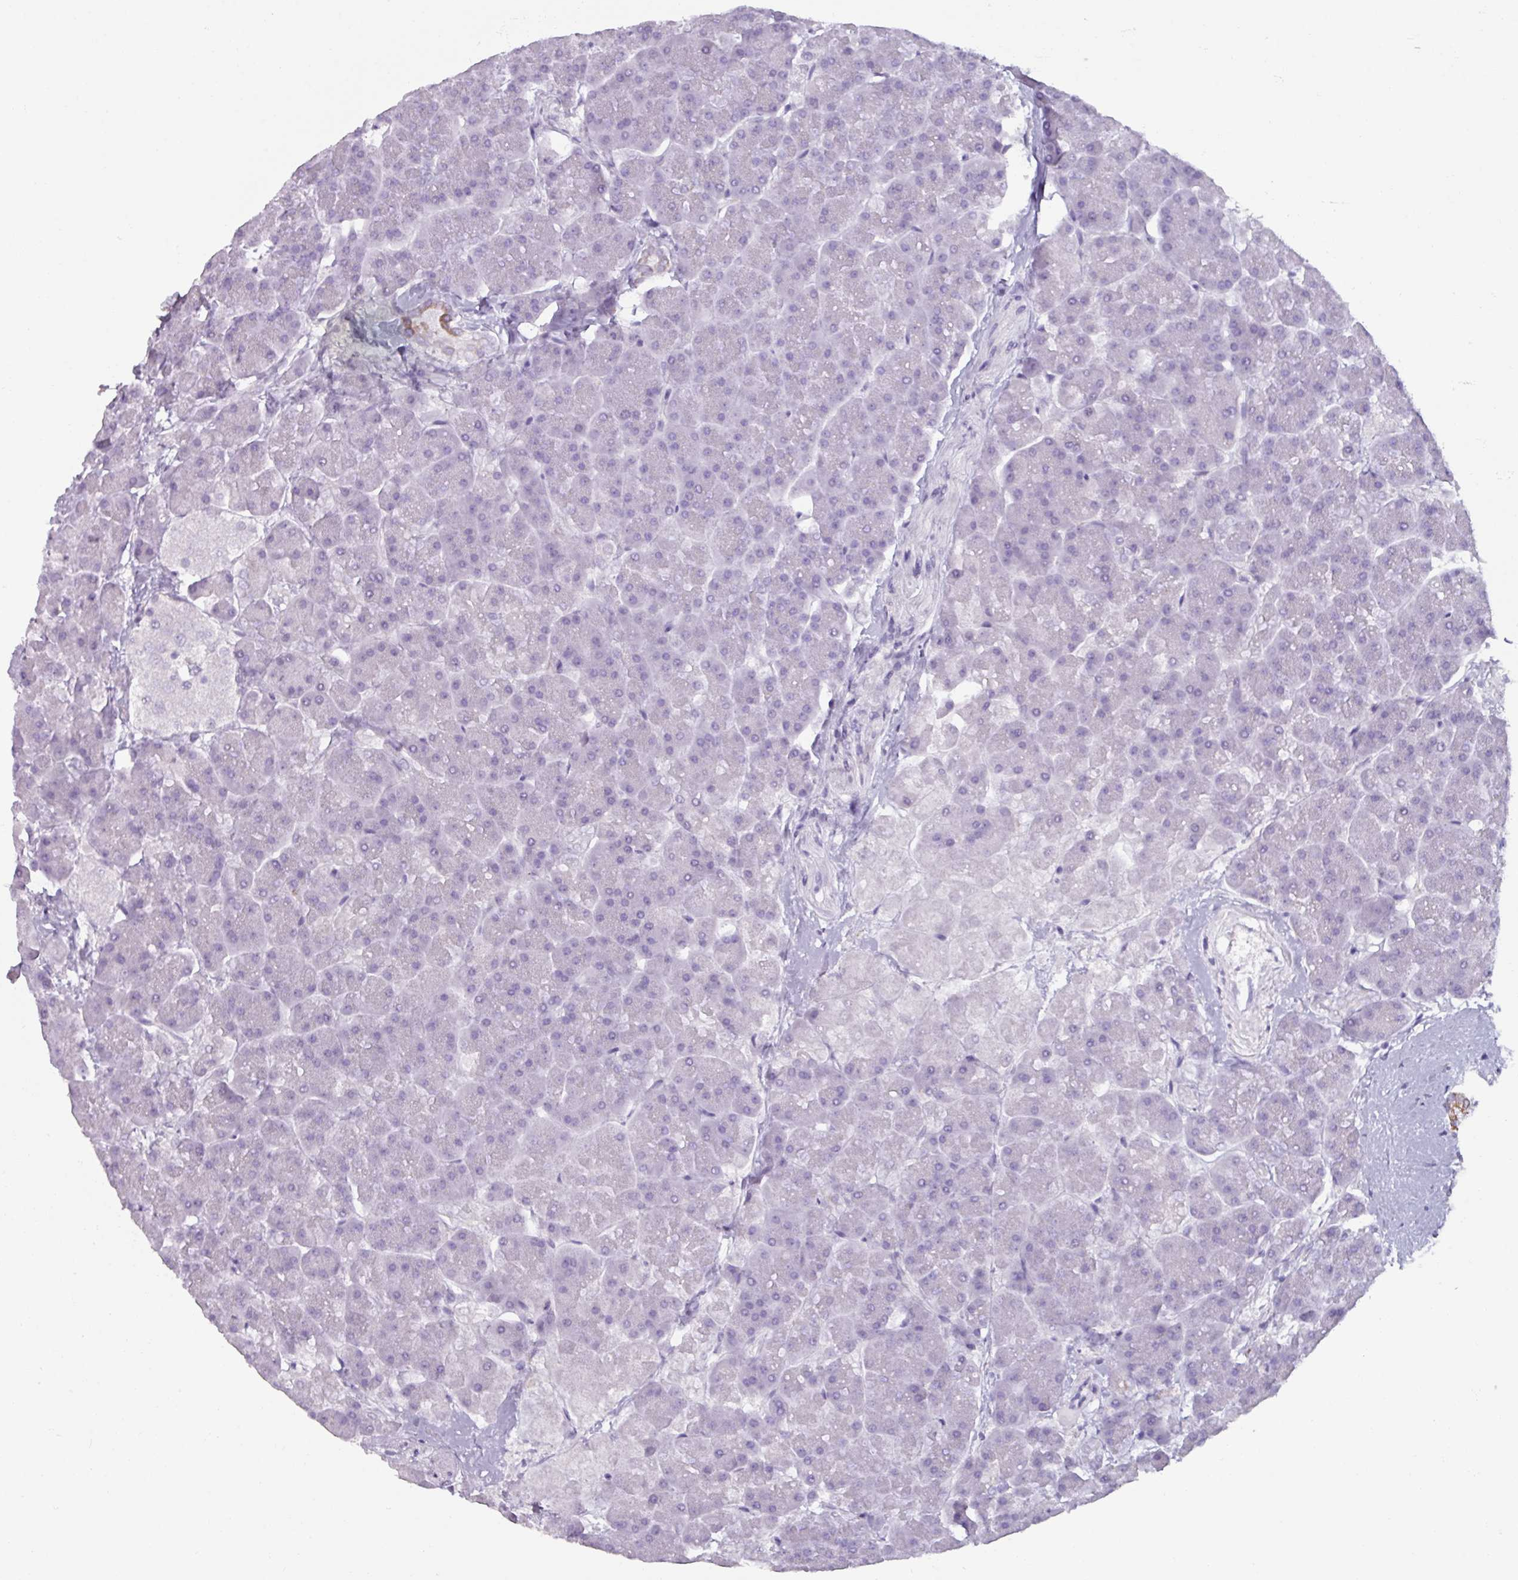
{"staining": {"intensity": "negative", "quantity": "none", "location": "none"}, "tissue": "pancreas", "cell_type": "Exocrine glandular cells", "image_type": "normal", "snomed": [{"axis": "morphology", "description": "Normal tissue, NOS"}, {"axis": "topography", "description": "Pancreas"}, {"axis": "topography", "description": "Peripheral nerve tissue"}], "caption": "Immunohistochemistry (IHC) histopathology image of unremarkable human pancreas stained for a protein (brown), which shows no positivity in exocrine glandular cells.", "gene": "SPESP1", "patient": {"sex": "male", "age": 54}}